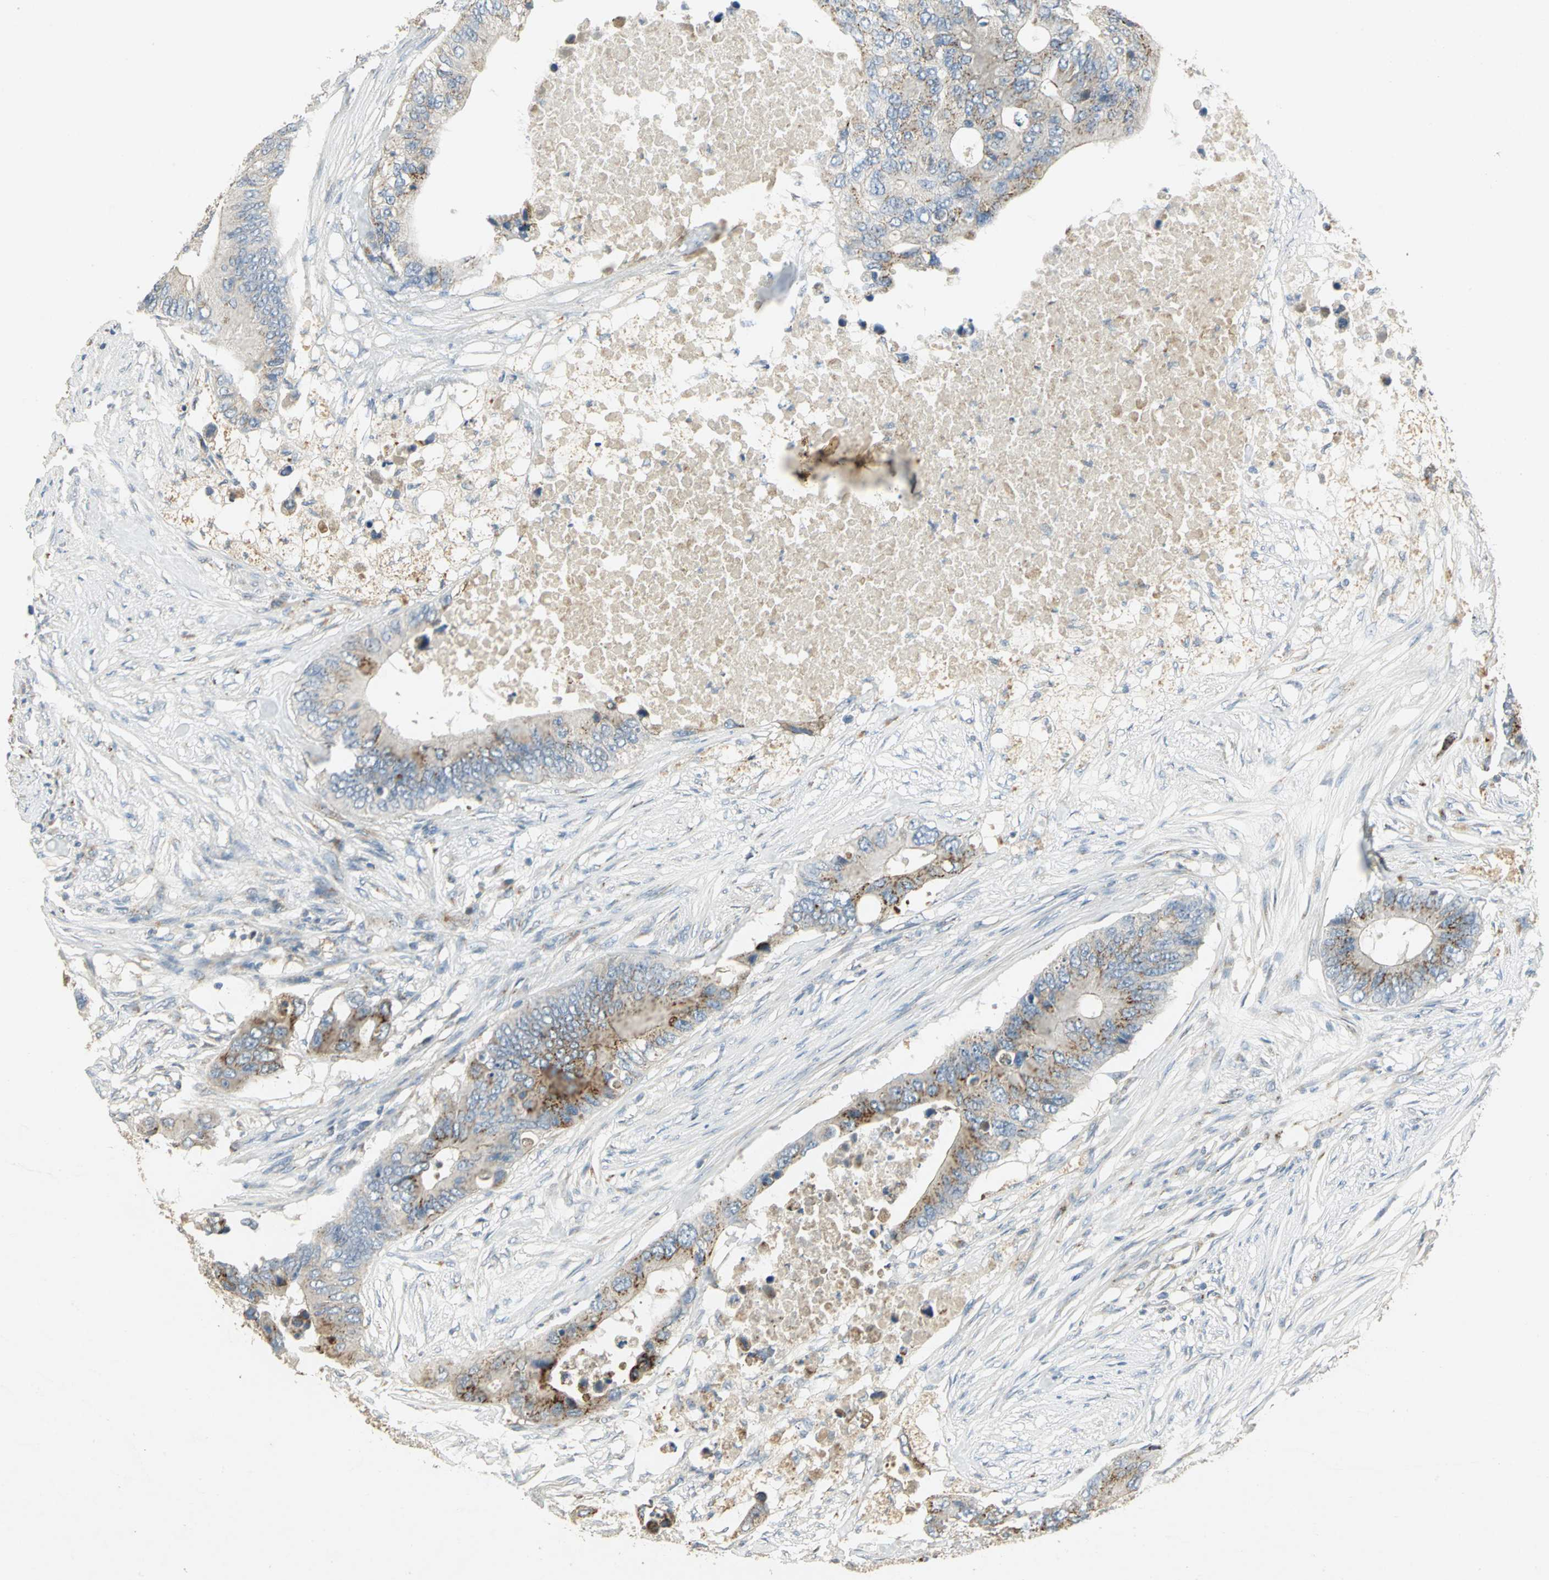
{"staining": {"intensity": "moderate", "quantity": "<25%", "location": "cytoplasmic/membranous"}, "tissue": "colorectal cancer", "cell_type": "Tumor cells", "image_type": "cancer", "snomed": [{"axis": "morphology", "description": "Adenocarcinoma, NOS"}, {"axis": "topography", "description": "Colon"}], "caption": "Immunohistochemical staining of human colorectal cancer (adenocarcinoma) reveals low levels of moderate cytoplasmic/membranous protein staining in approximately <25% of tumor cells.", "gene": "TM9SF2", "patient": {"sex": "male", "age": 71}}